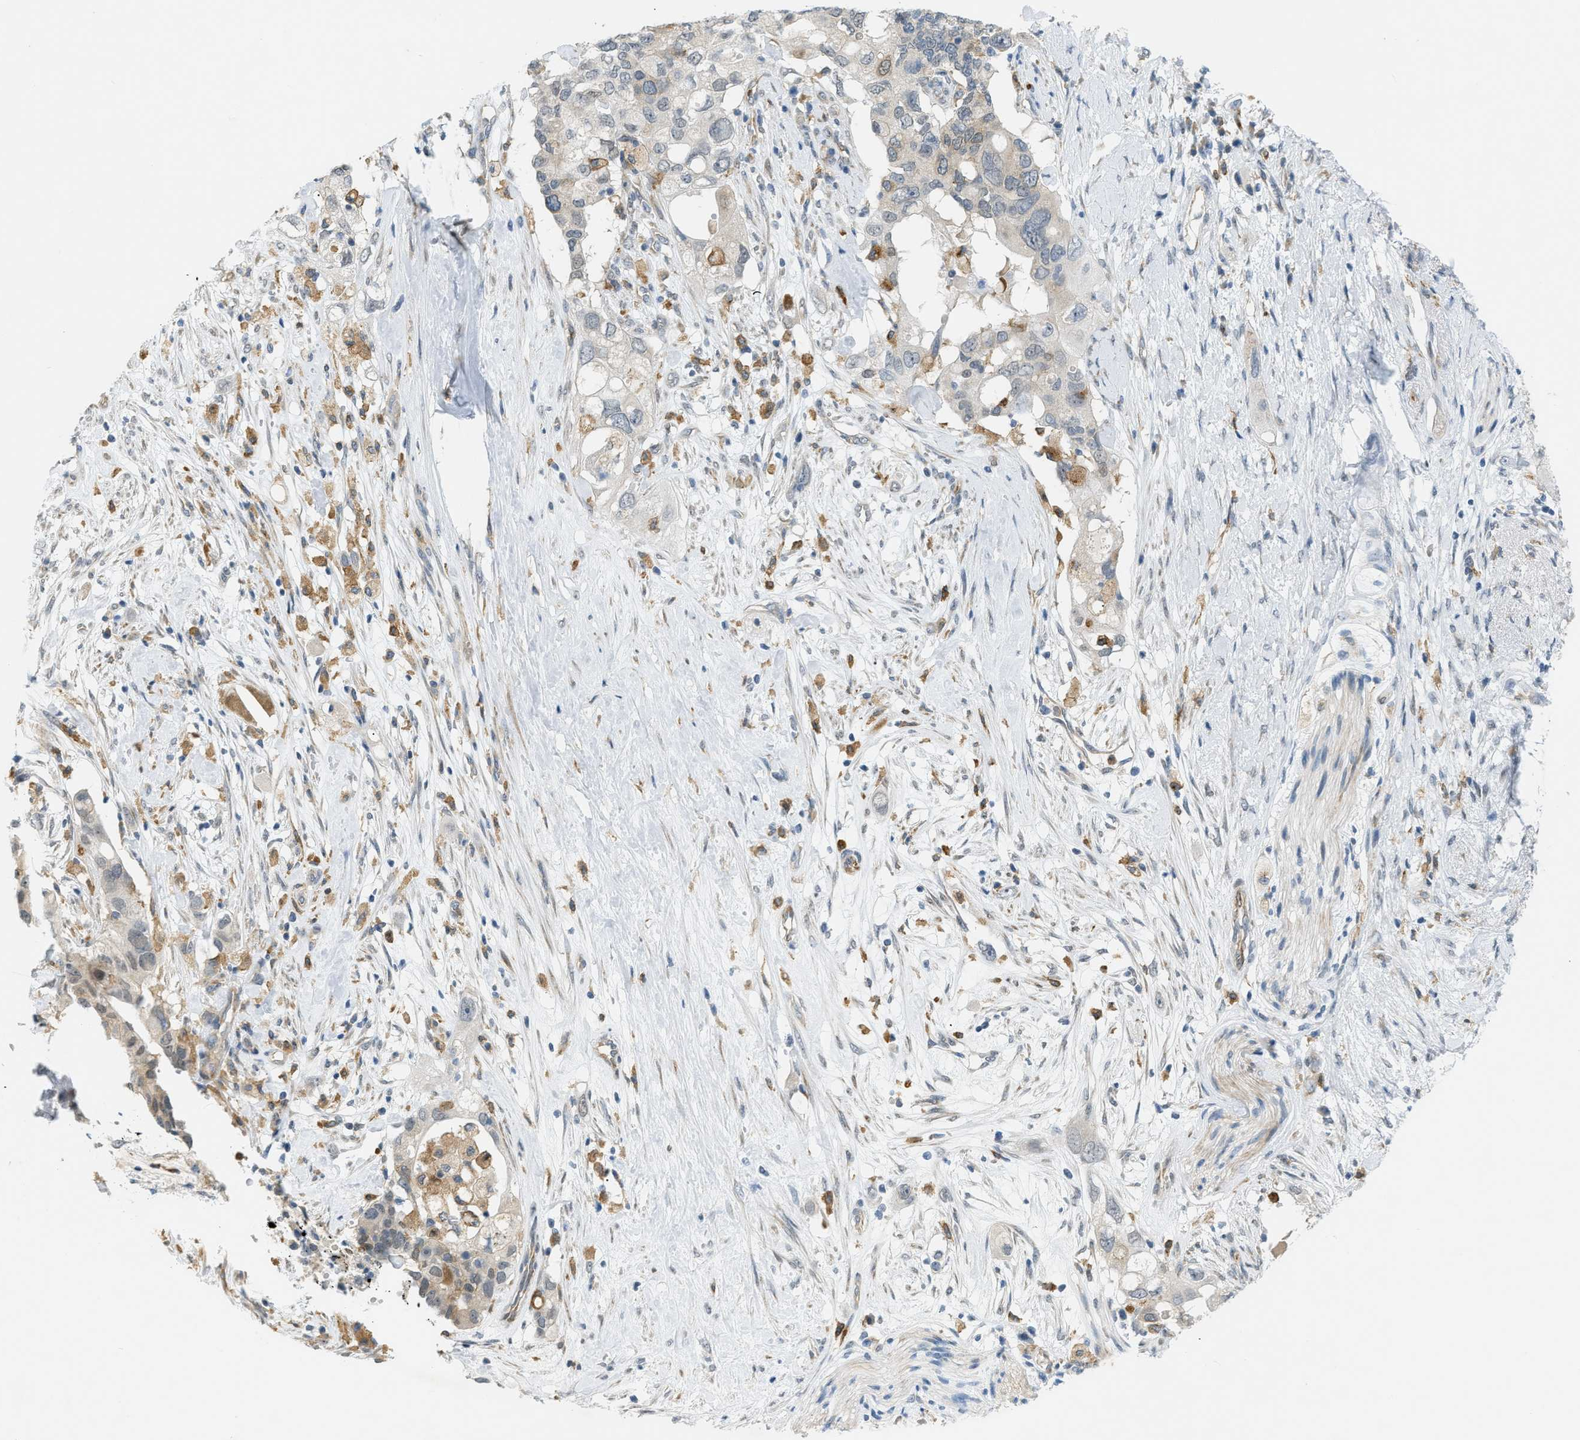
{"staining": {"intensity": "moderate", "quantity": "<25%", "location": "cytoplasmic/membranous"}, "tissue": "pancreatic cancer", "cell_type": "Tumor cells", "image_type": "cancer", "snomed": [{"axis": "morphology", "description": "Adenocarcinoma, NOS"}, {"axis": "topography", "description": "Pancreas"}], "caption": "DAB immunohistochemical staining of pancreatic cancer (adenocarcinoma) demonstrates moderate cytoplasmic/membranous protein positivity in approximately <25% of tumor cells.", "gene": "ZNF408", "patient": {"sex": "female", "age": 56}}